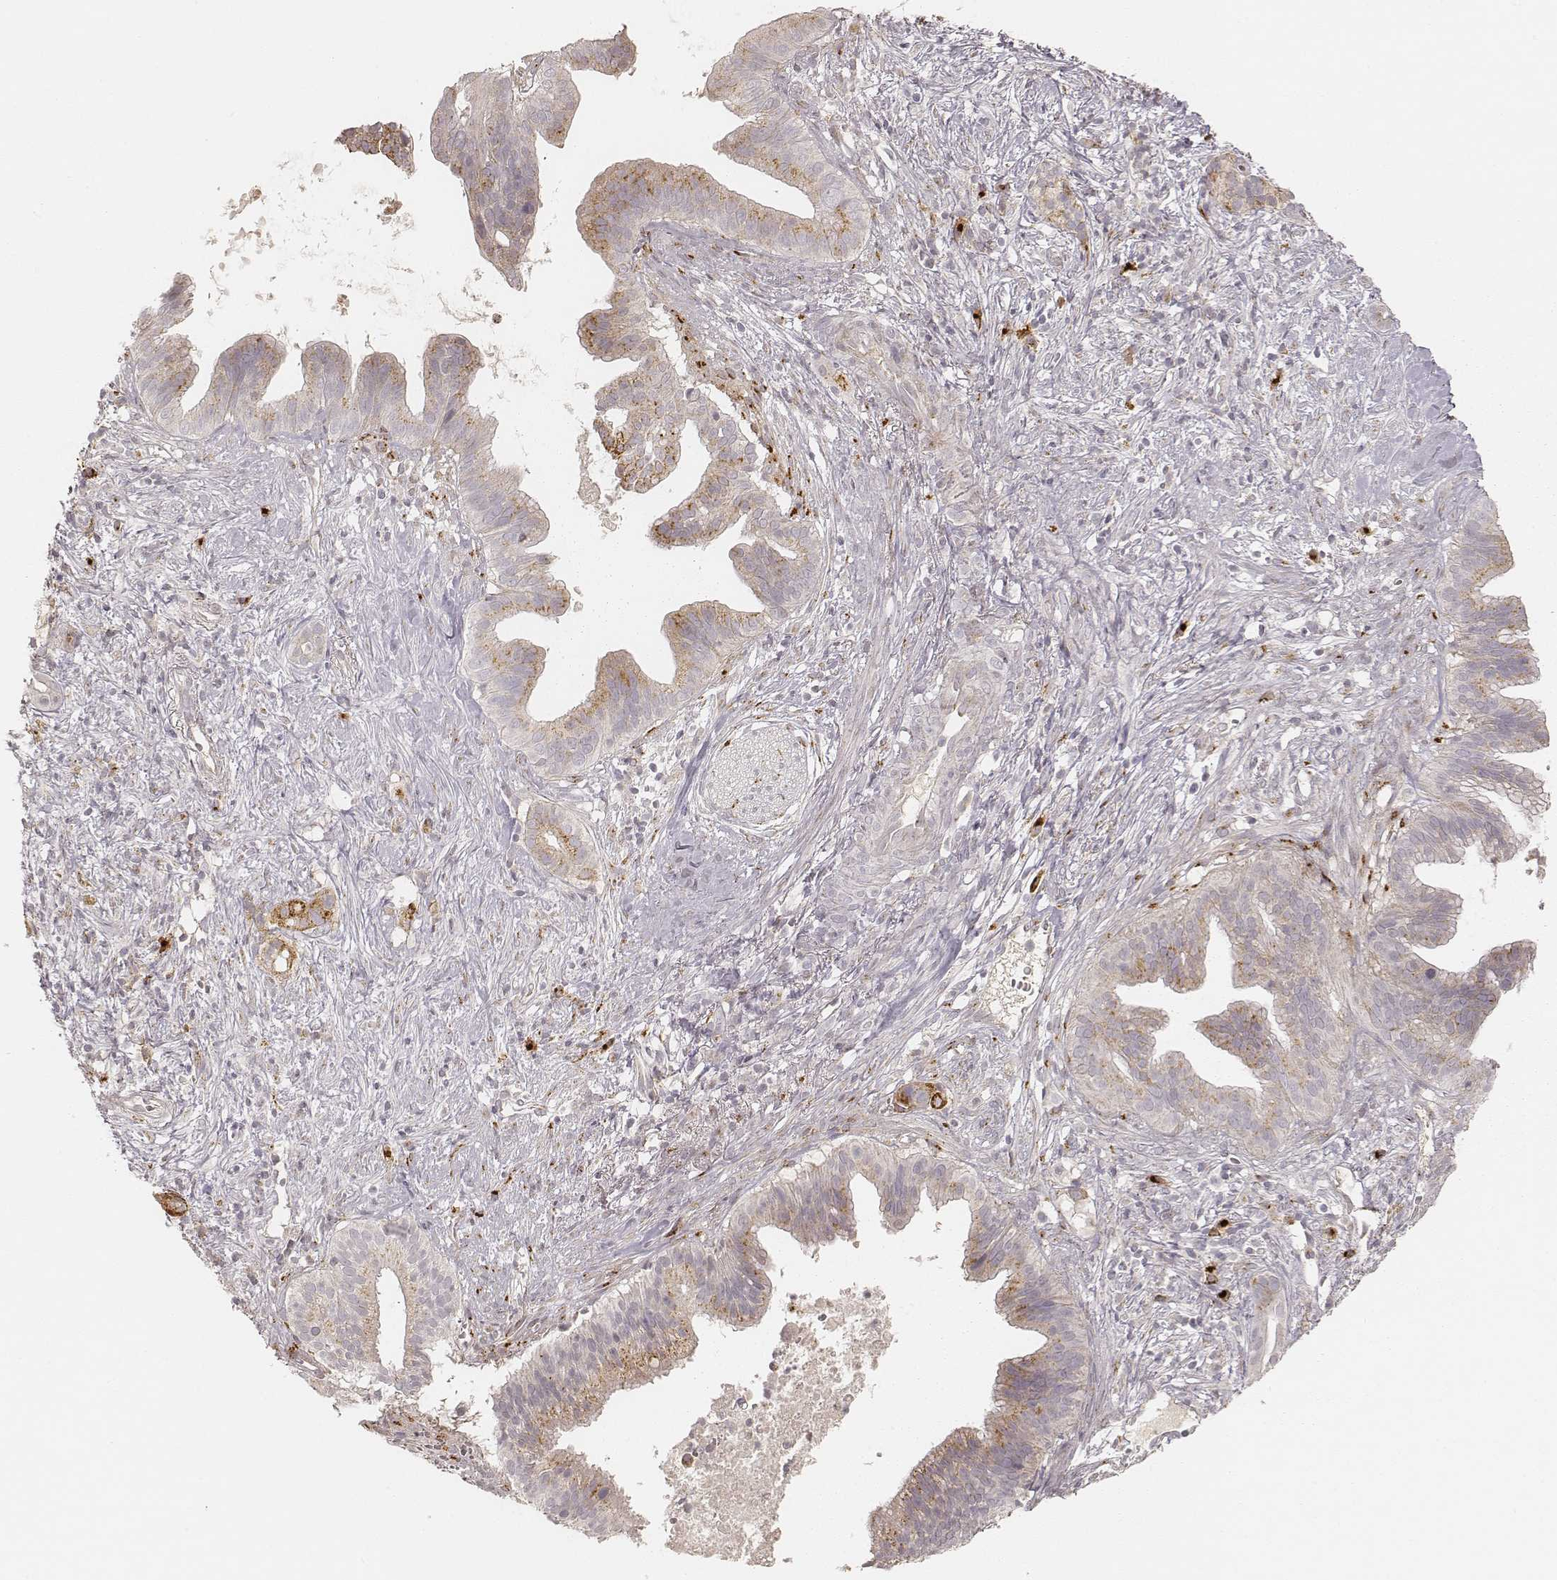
{"staining": {"intensity": "moderate", "quantity": "25%-75%", "location": "cytoplasmic/membranous"}, "tissue": "pancreatic cancer", "cell_type": "Tumor cells", "image_type": "cancer", "snomed": [{"axis": "morphology", "description": "Adenocarcinoma, NOS"}, {"axis": "topography", "description": "Pancreas"}], "caption": "A micrograph showing moderate cytoplasmic/membranous positivity in about 25%-75% of tumor cells in pancreatic cancer, as visualized by brown immunohistochemical staining.", "gene": "GORASP2", "patient": {"sex": "male", "age": 61}}